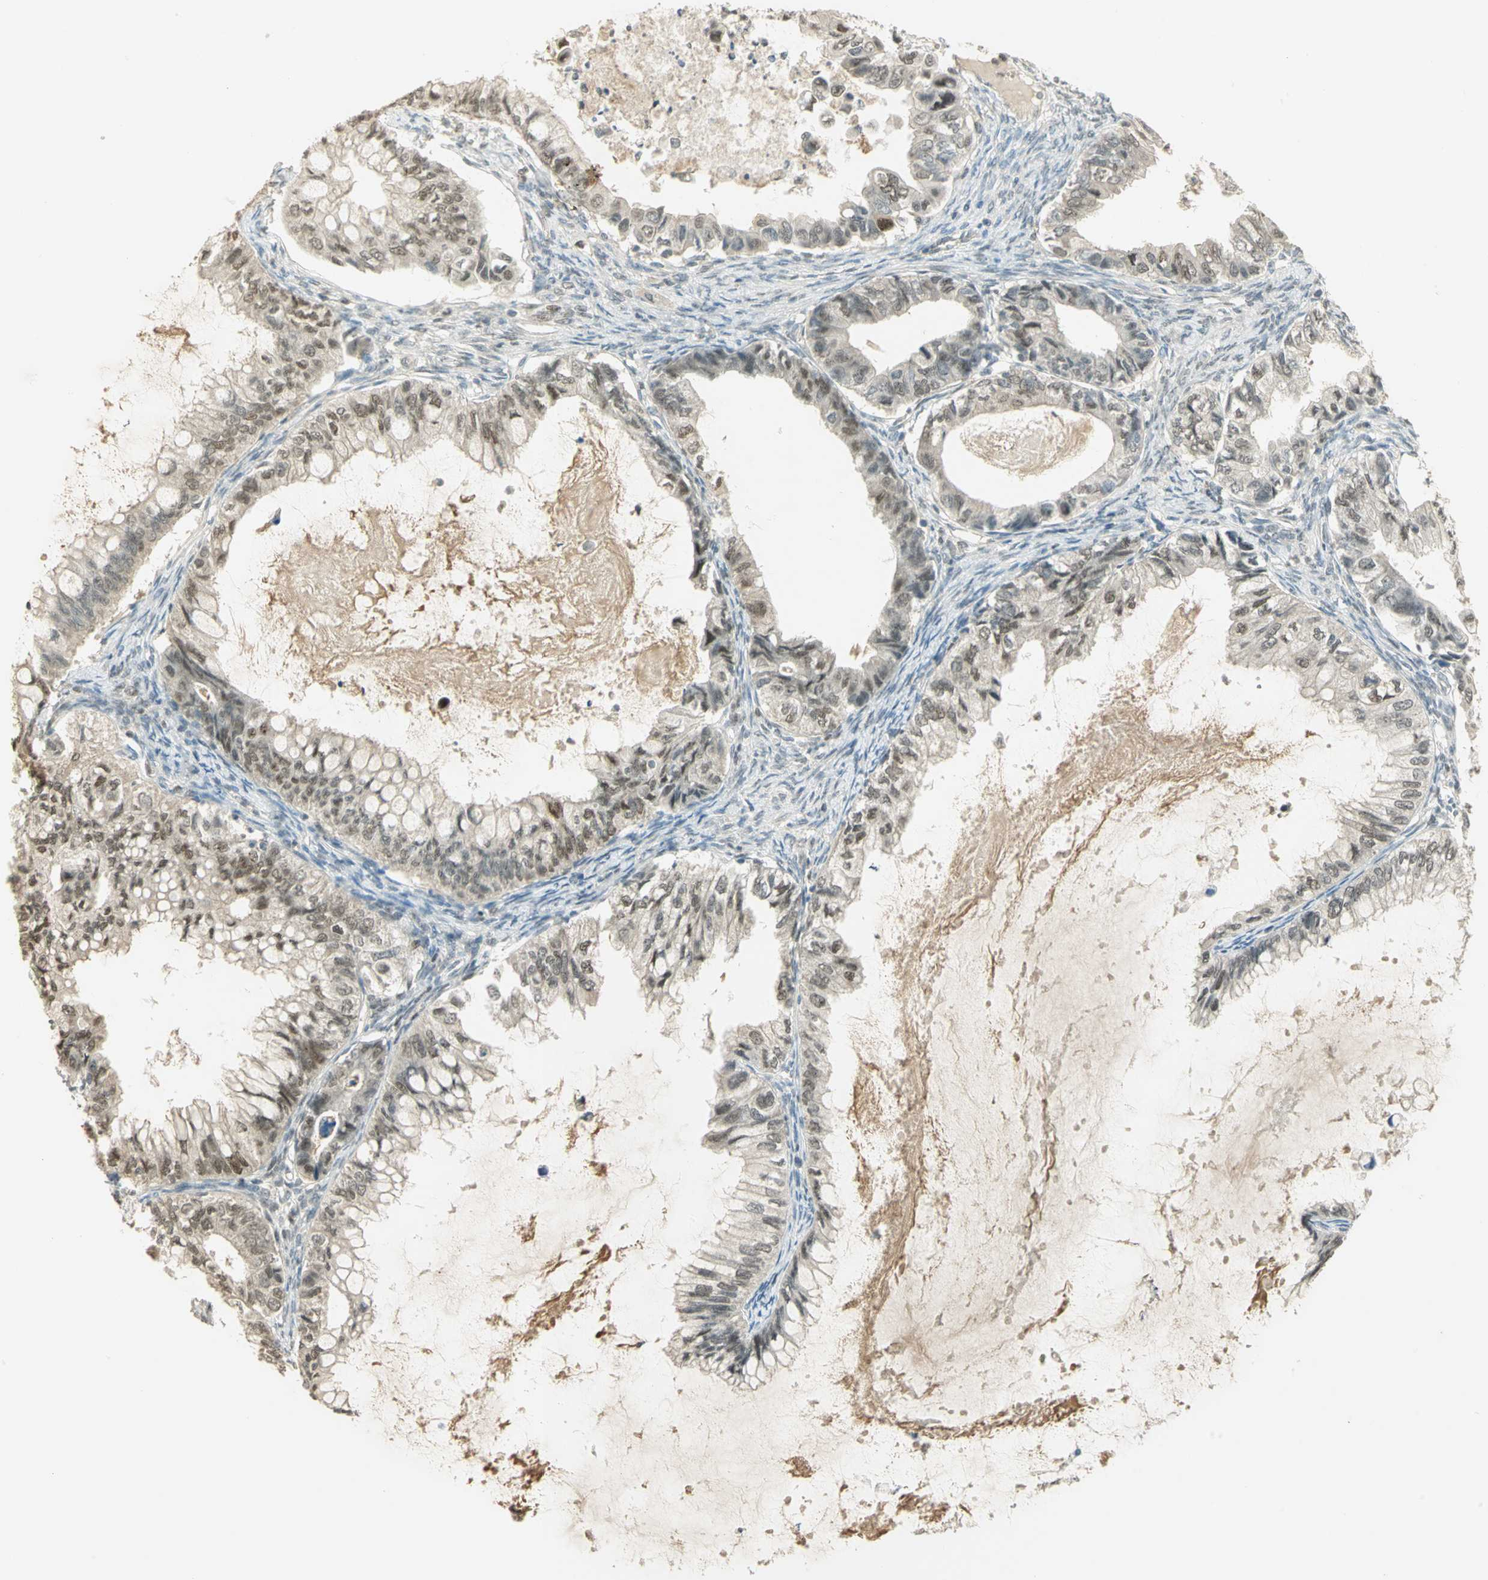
{"staining": {"intensity": "weak", "quantity": "25%-75%", "location": "cytoplasmic/membranous,nuclear"}, "tissue": "ovarian cancer", "cell_type": "Tumor cells", "image_type": "cancer", "snomed": [{"axis": "morphology", "description": "Cystadenocarcinoma, mucinous, NOS"}, {"axis": "topography", "description": "Ovary"}], "caption": "IHC staining of ovarian mucinous cystadenocarcinoma, which displays low levels of weak cytoplasmic/membranous and nuclear staining in approximately 25%-75% of tumor cells indicating weak cytoplasmic/membranous and nuclear protein positivity. The staining was performed using DAB (brown) for protein detection and nuclei were counterstained in hematoxylin (blue).", "gene": "BIRC2", "patient": {"sex": "female", "age": 80}}